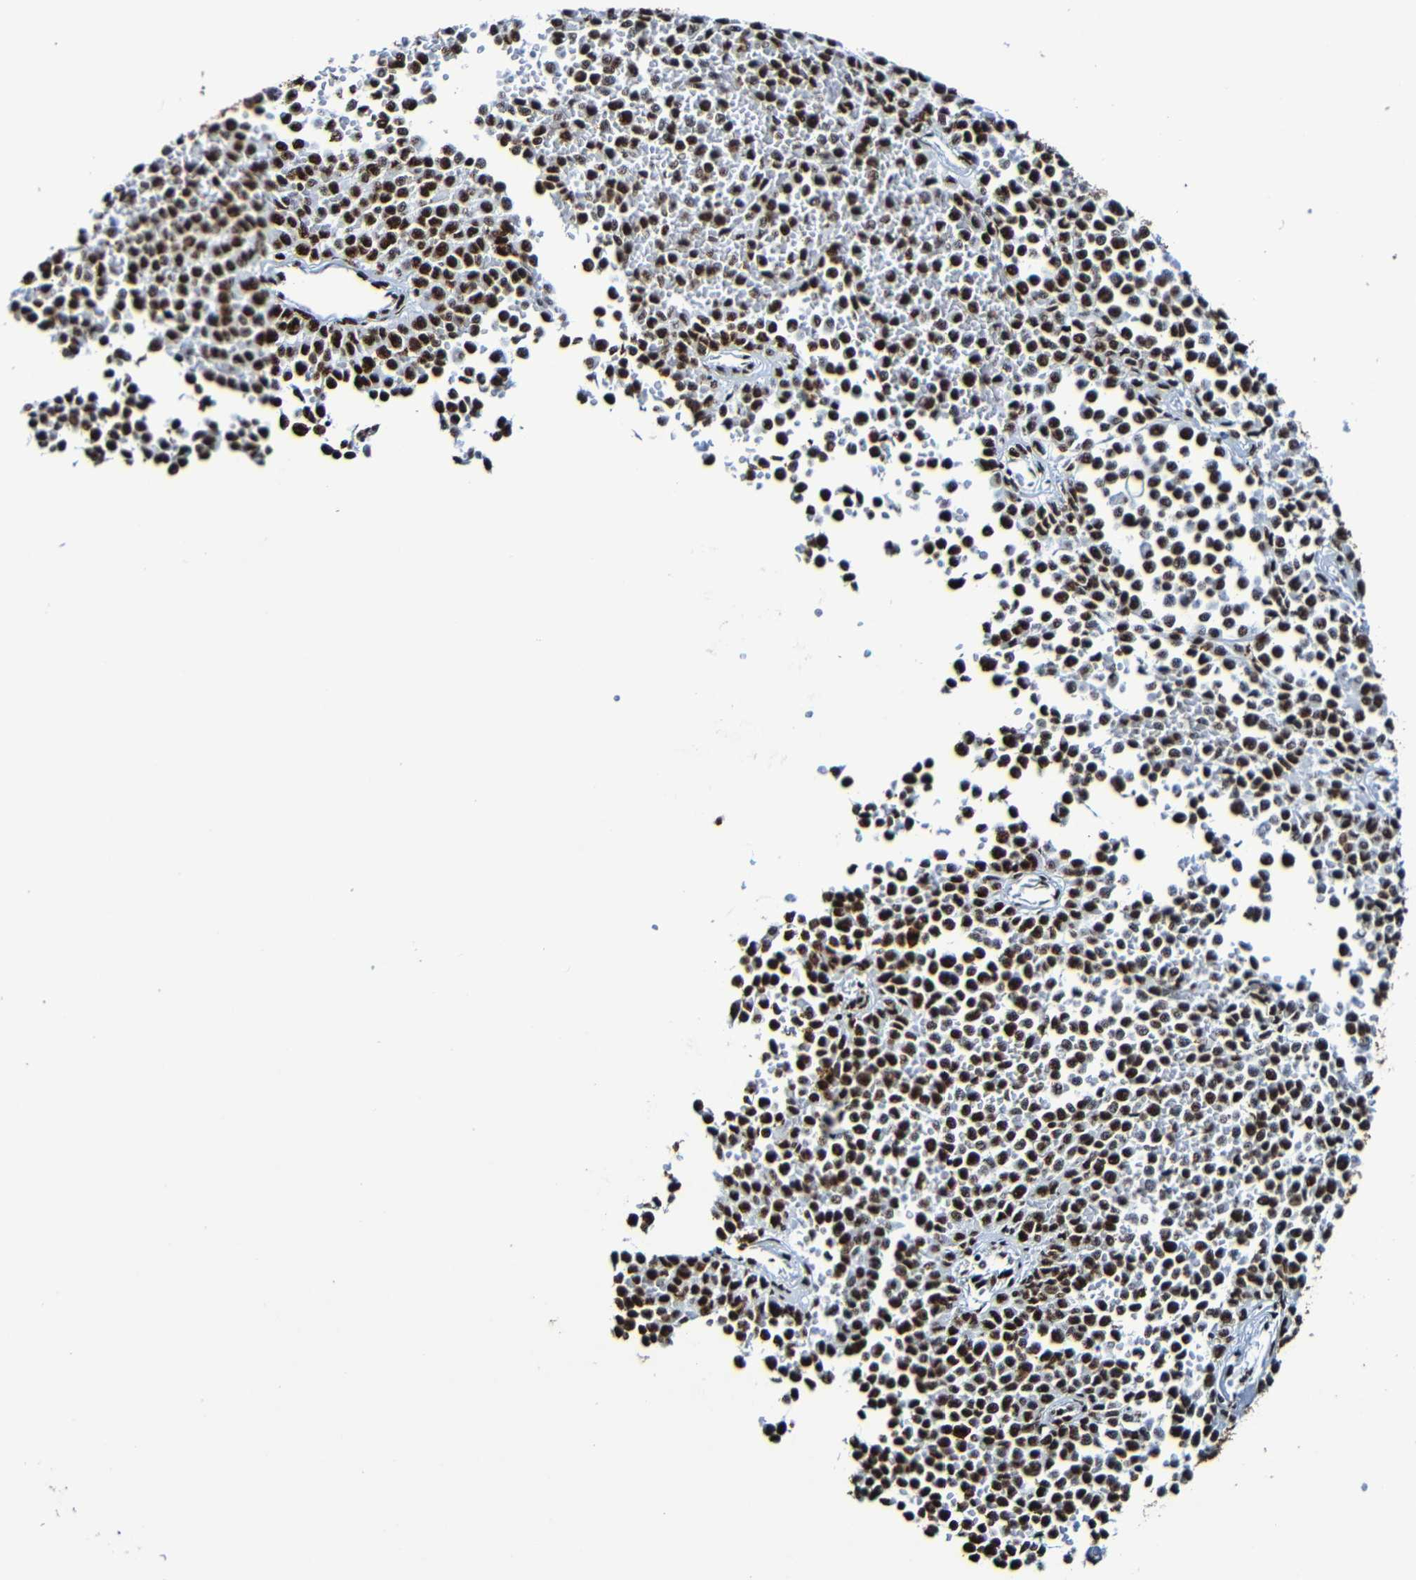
{"staining": {"intensity": "strong", "quantity": ">75%", "location": "nuclear"}, "tissue": "melanoma", "cell_type": "Tumor cells", "image_type": "cancer", "snomed": [{"axis": "morphology", "description": "Malignant melanoma, Metastatic site"}, {"axis": "topography", "description": "Pancreas"}], "caption": "Immunohistochemical staining of melanoma demonstrates strong nuclear protein expression in about >75% of tumor cells.", "gene": "SRSF3", "patient": {"sex": "female", "age": 30}}